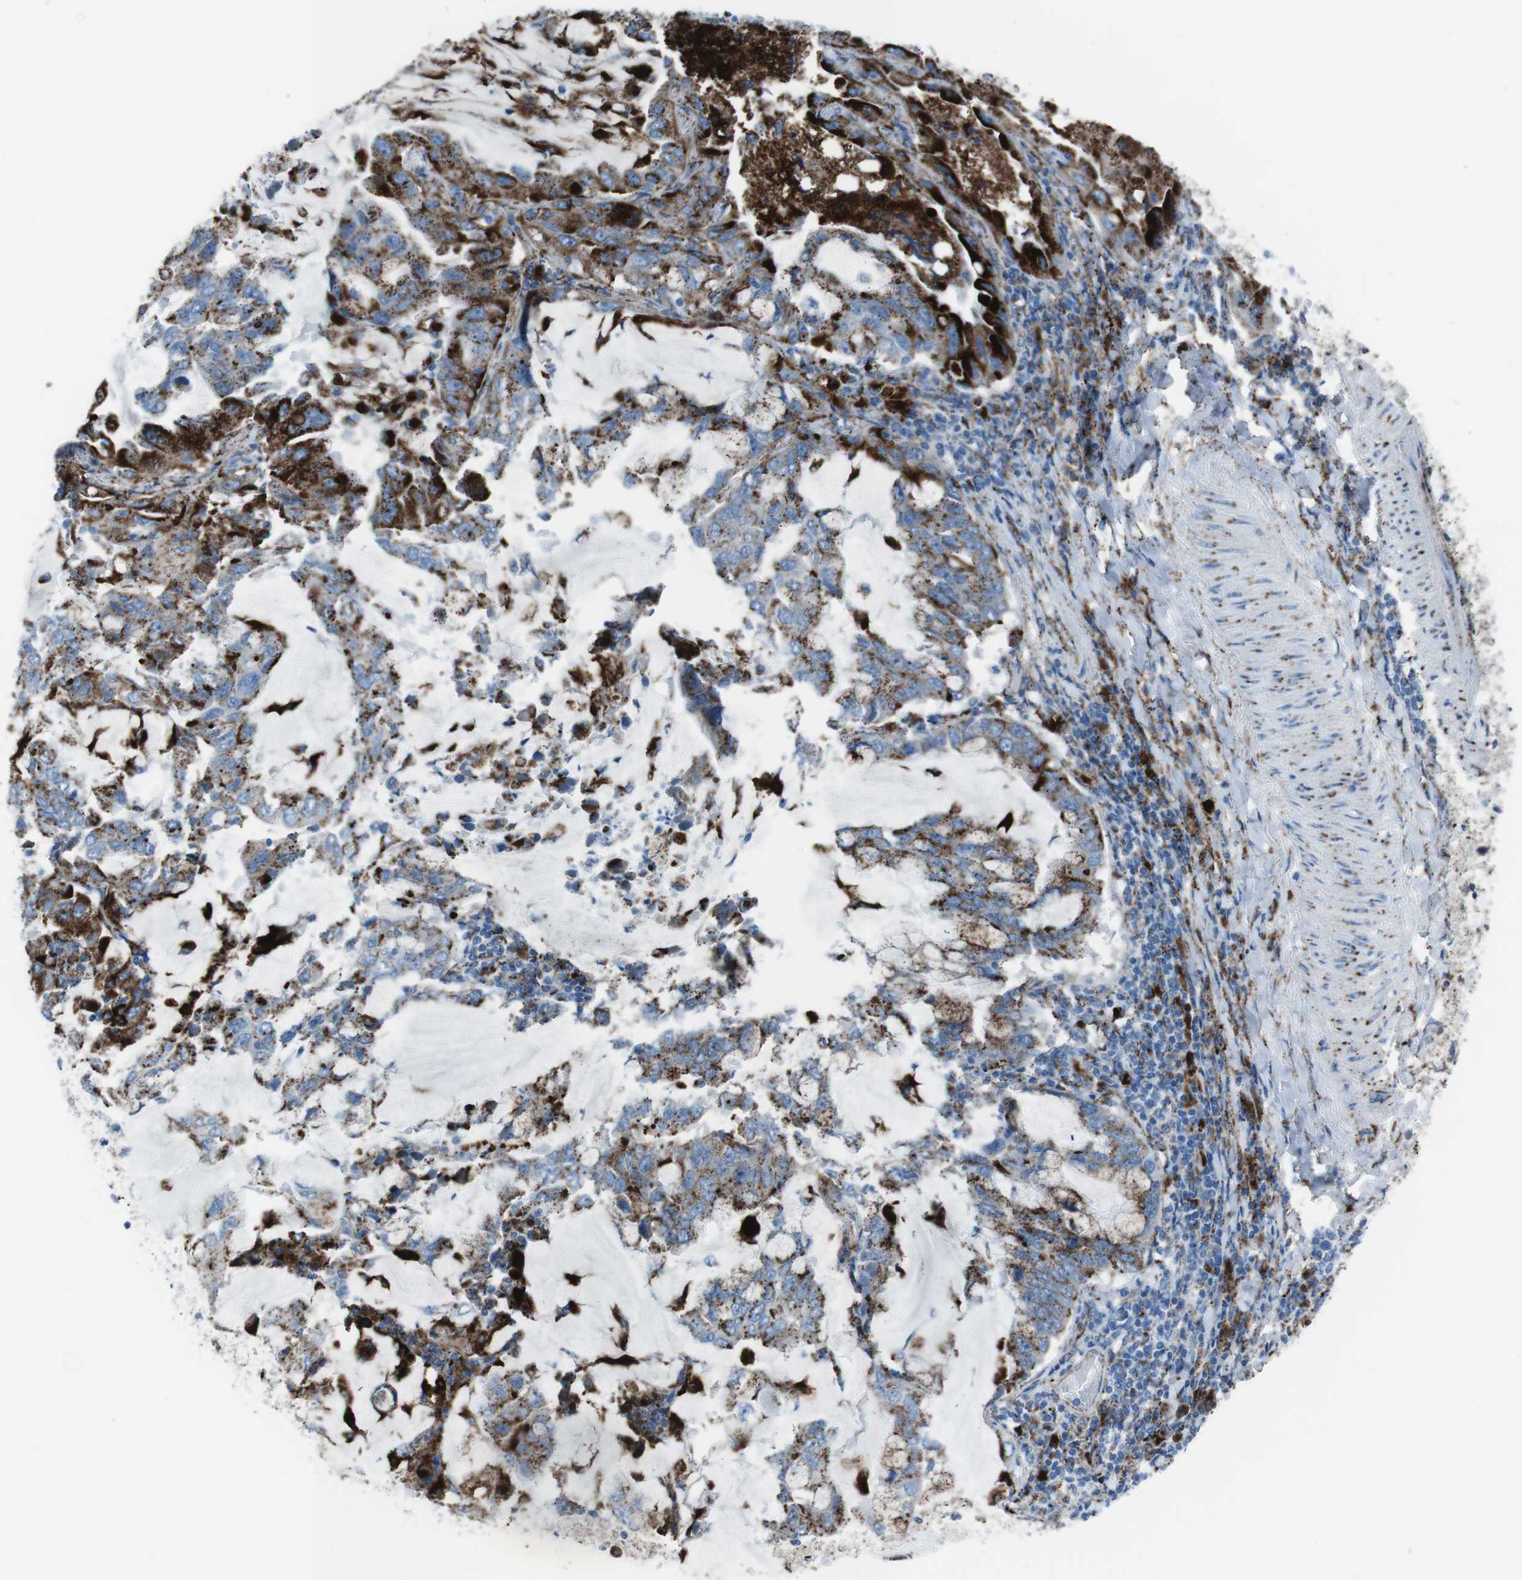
{"staining": {"intensity": "strong", "quantity": "25%-75%", "location": "cytoplasmic/membranous"}, "tissue": "lung cancer", "cell_type": "Tumor cells", "image_type": "cancer", "snomed": [{"axis": "morphology", "description": "Adenocarcinoma, NOS"}, {"axis": "topography", "description": "Lung"}], "caption": "Lung adenocarcinoma was stained to show a protein in brown. There is high levels of strong cytoplasmic/membranous expression in about 25%-75% of tumor cells.", "gene": "SCARB2", "patient": {"sex": "male", "age": 64}}